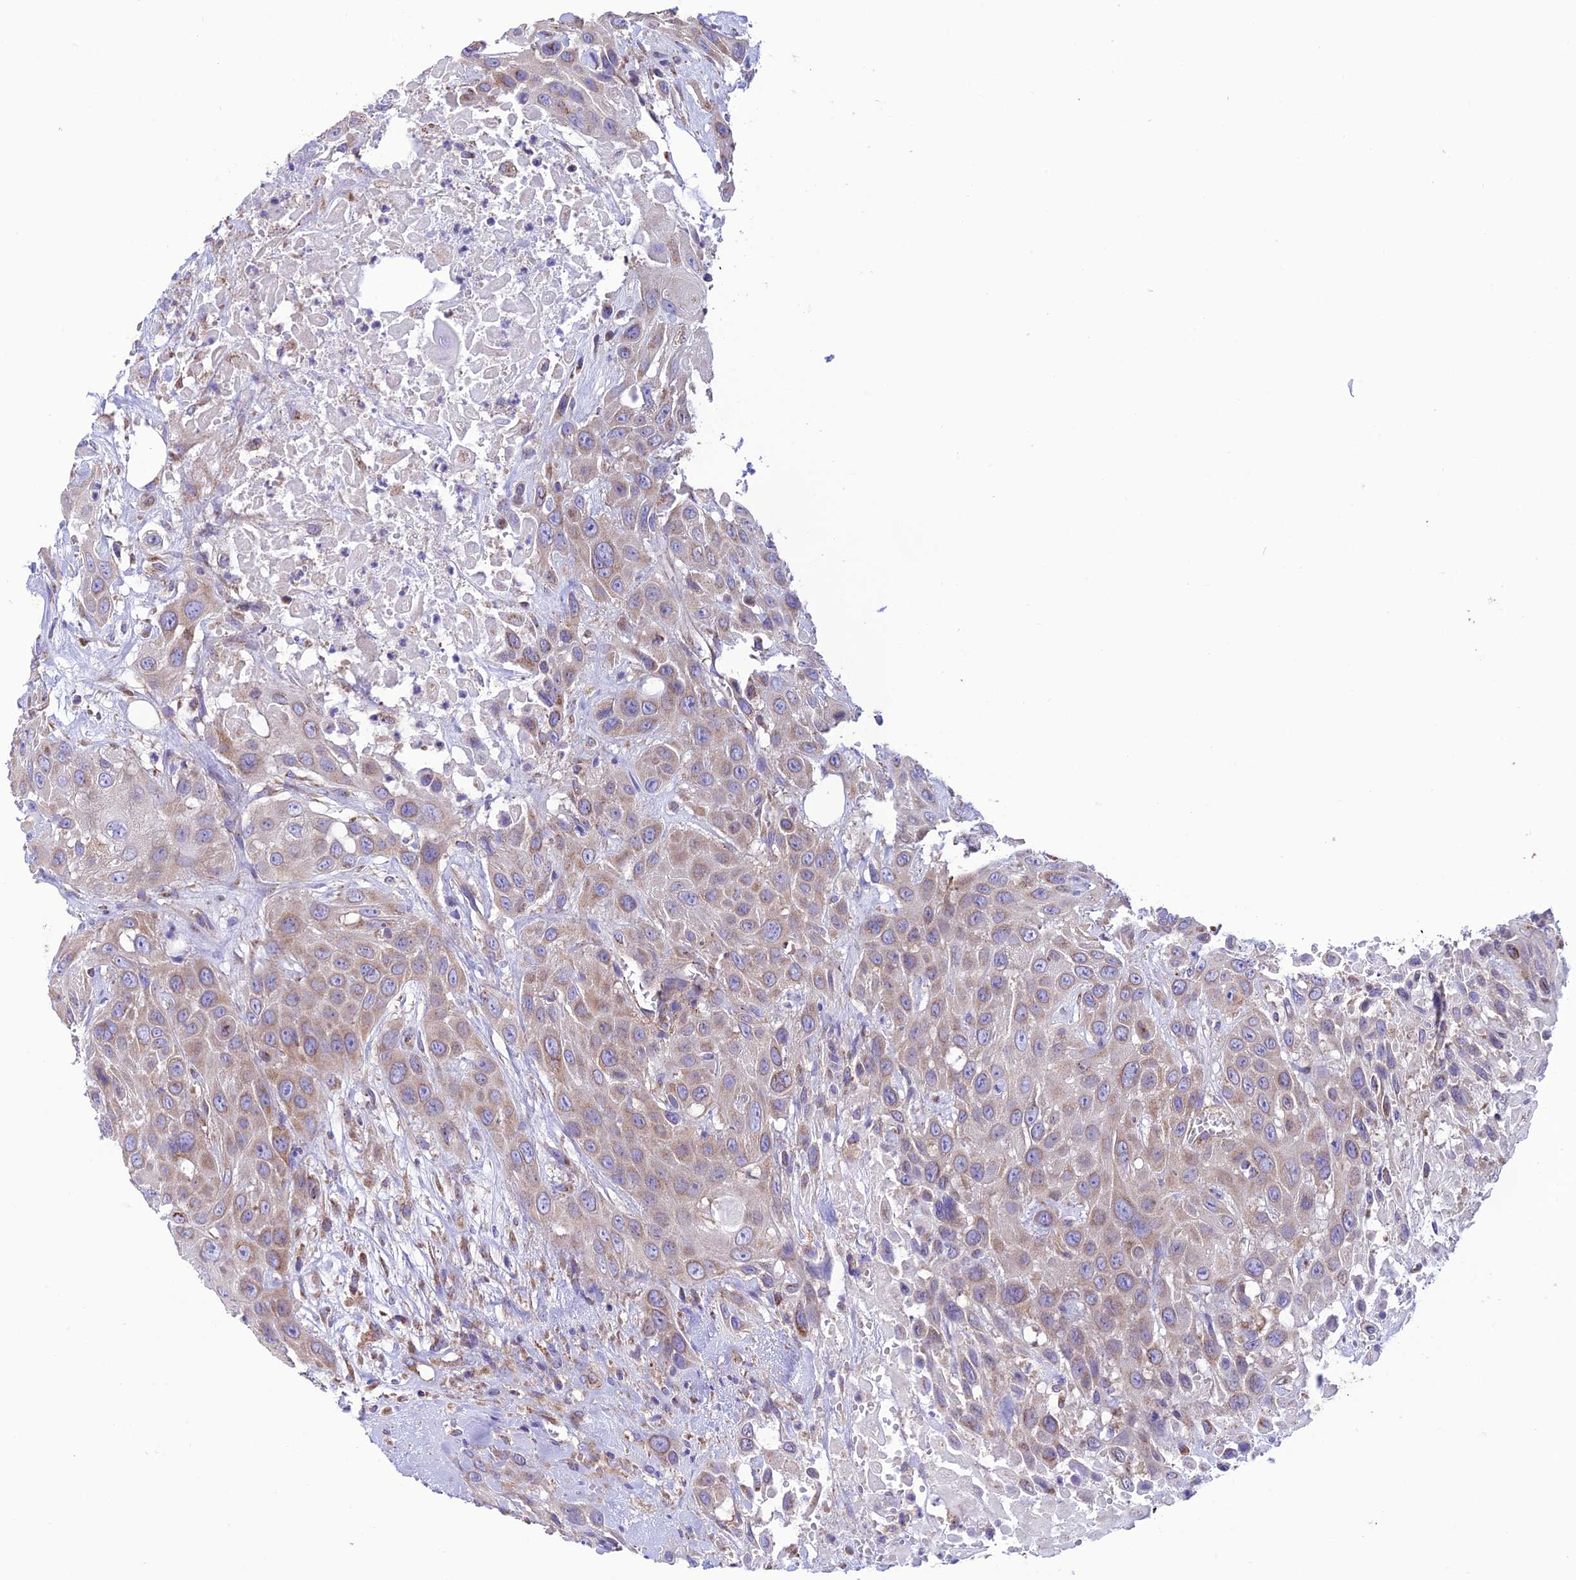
{"staining": {"intensity": "weak", "quantity": "25%-75%", "location": "cytoplasmic/membranous"}, "tissue": "head and neck cancer", "cell_type": "Tumor cells", "image_type": "cancer", "snomed": [{"axis": "morphology", "description": "Squamous cell carcinoma, NOS"}, {"axis": "topography", "description": "Head-Neck"}], "caption": "Head and neck cancer (squamous cell carcinoma) stained with a protein marker exhibits weak staining in tumor cells.", "gene": "MAP3K12", "patient": {"sex": "male", "age": 81}}